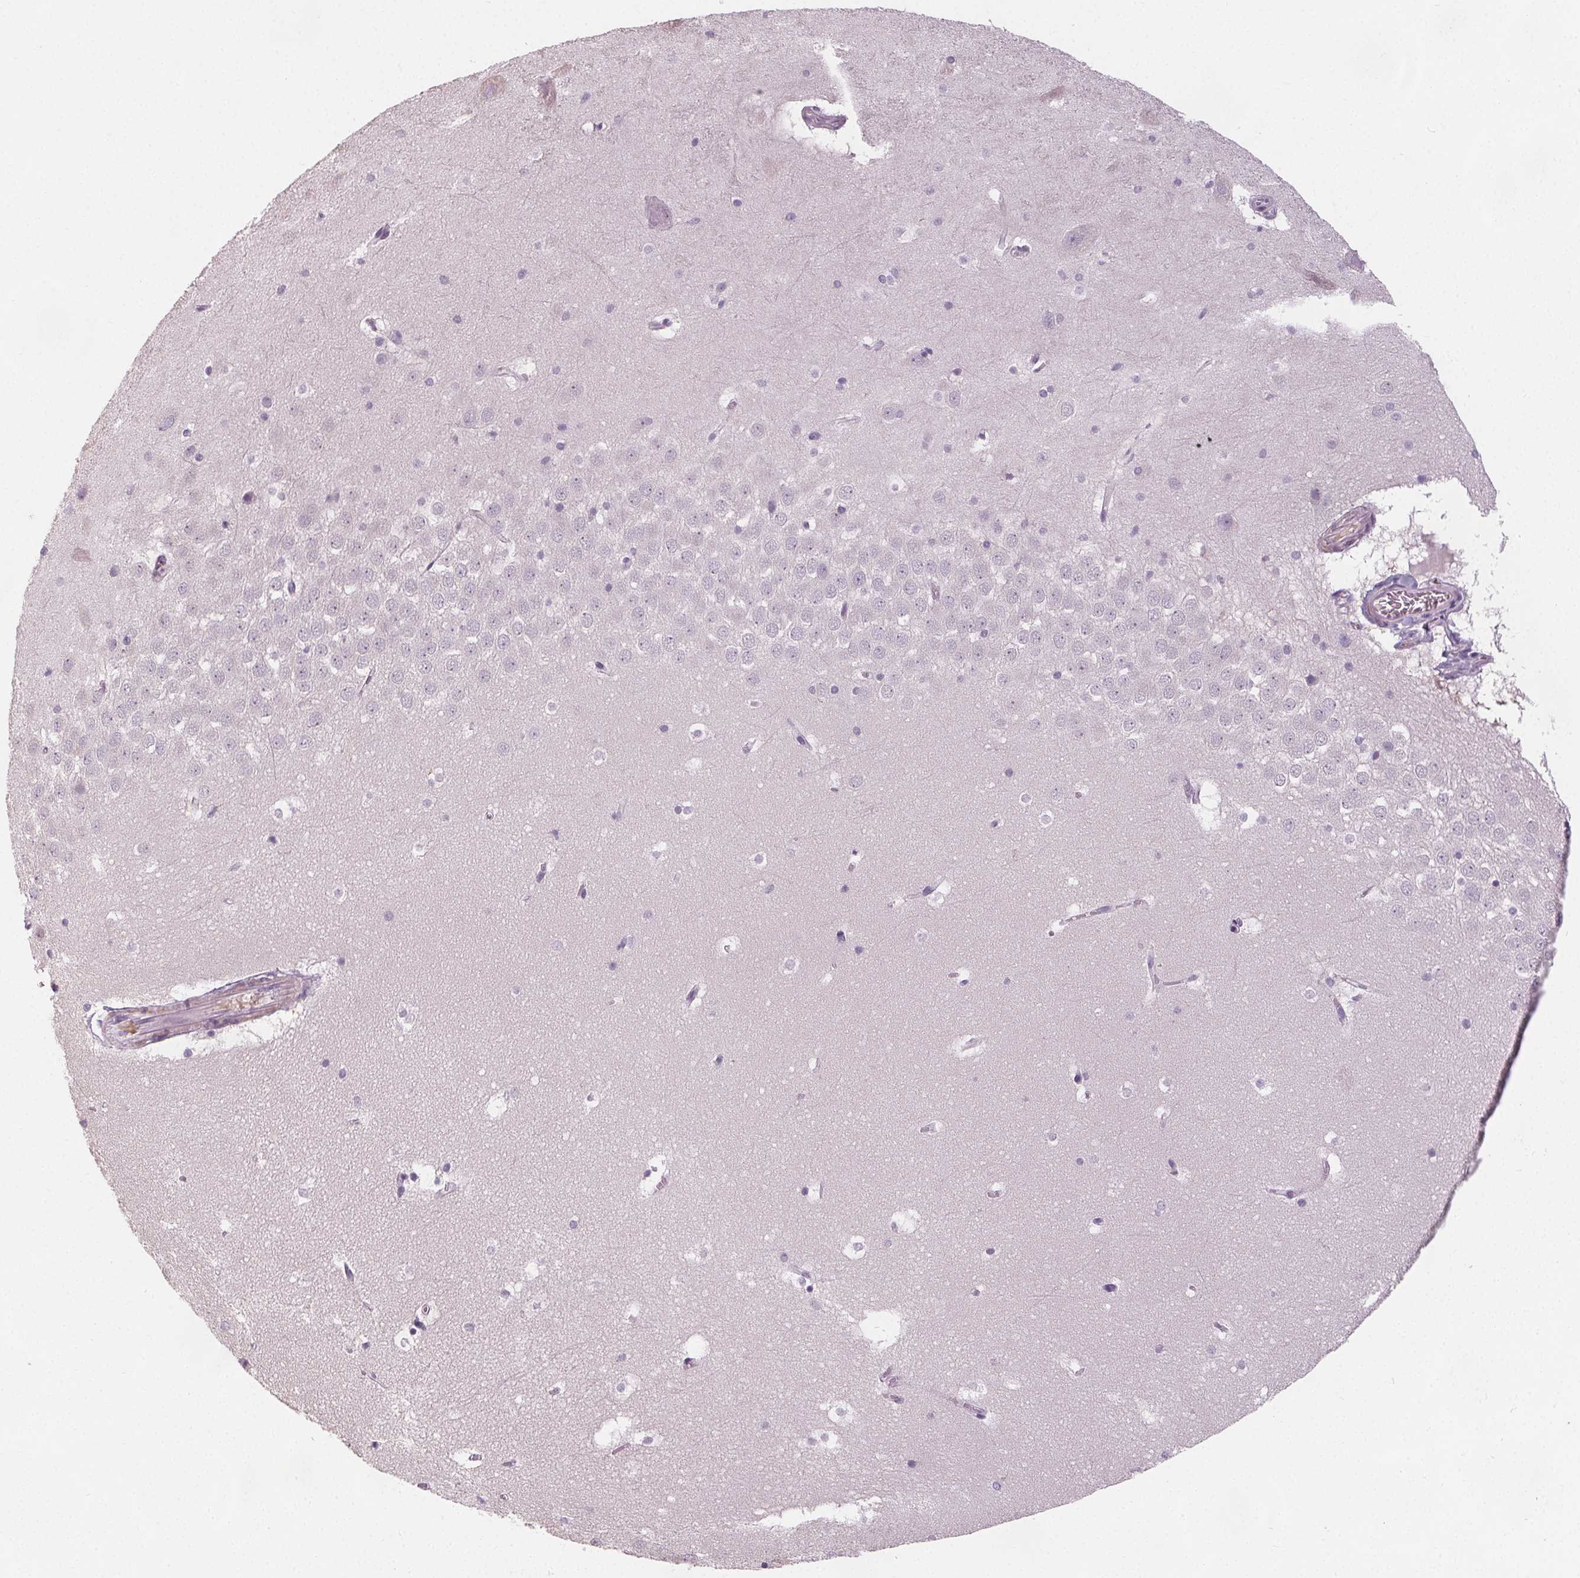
{"staining": {"intensity": "negative", "quantity": "none", "location": "none"}, "tissue": "hippocampus", "cell_type": "Glial cells", "image_type": "normal", "snomed": [{"axis": "morphology", "description": "Normal tissue, NOS"}, {"axis": "topography", "description": "Hippocampus"}], "caption": "A micrograph of human hippocampus is negative for staining in glial cells. (Brightfield microscopy of DAB (3,3'-diaminobenzidine) immunohistochemistry at high magnification).", "gene": "SLC5A12", "patient": {"sex": "male", "age": 45}}